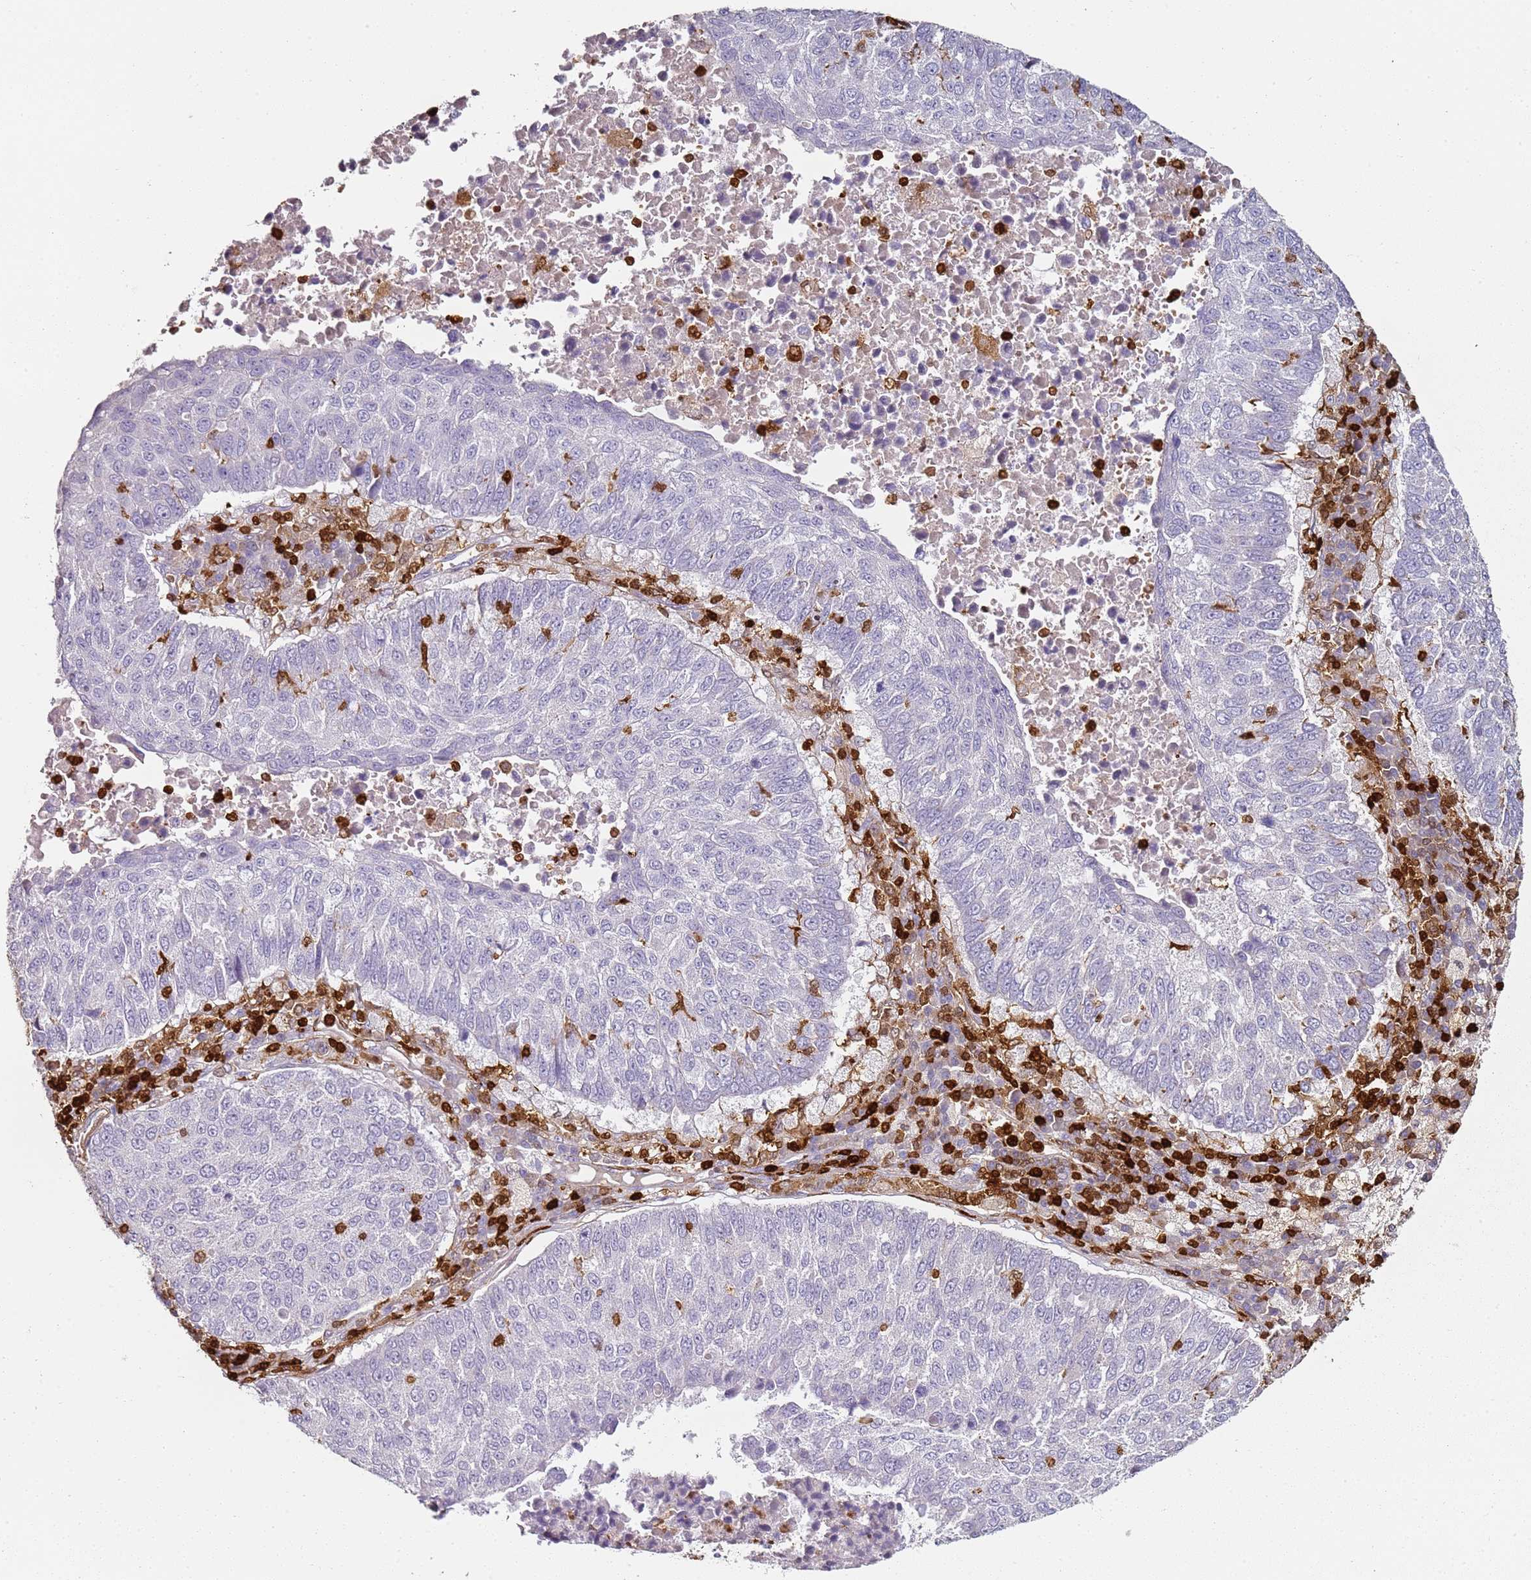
{"staining": {"intensity": "negative", "quantity": "none", "location": "none"}, "tissue": "lung cancer", "cell_type": "Tumor cells", "image_type": "cancer", "snomed": [{"axis": "morphology", "description": "Squamous cell carcinoma, NOS"}, {"axis": "topography", "description": "Lung"}], "caption": "A histopathology image of lung cancer (squamous cell carcinoma) stained for a protein demonstrates no brown staining in tumor cells.", "gene": "S100A4", "patient": {"sex": "male", "age": 73}}